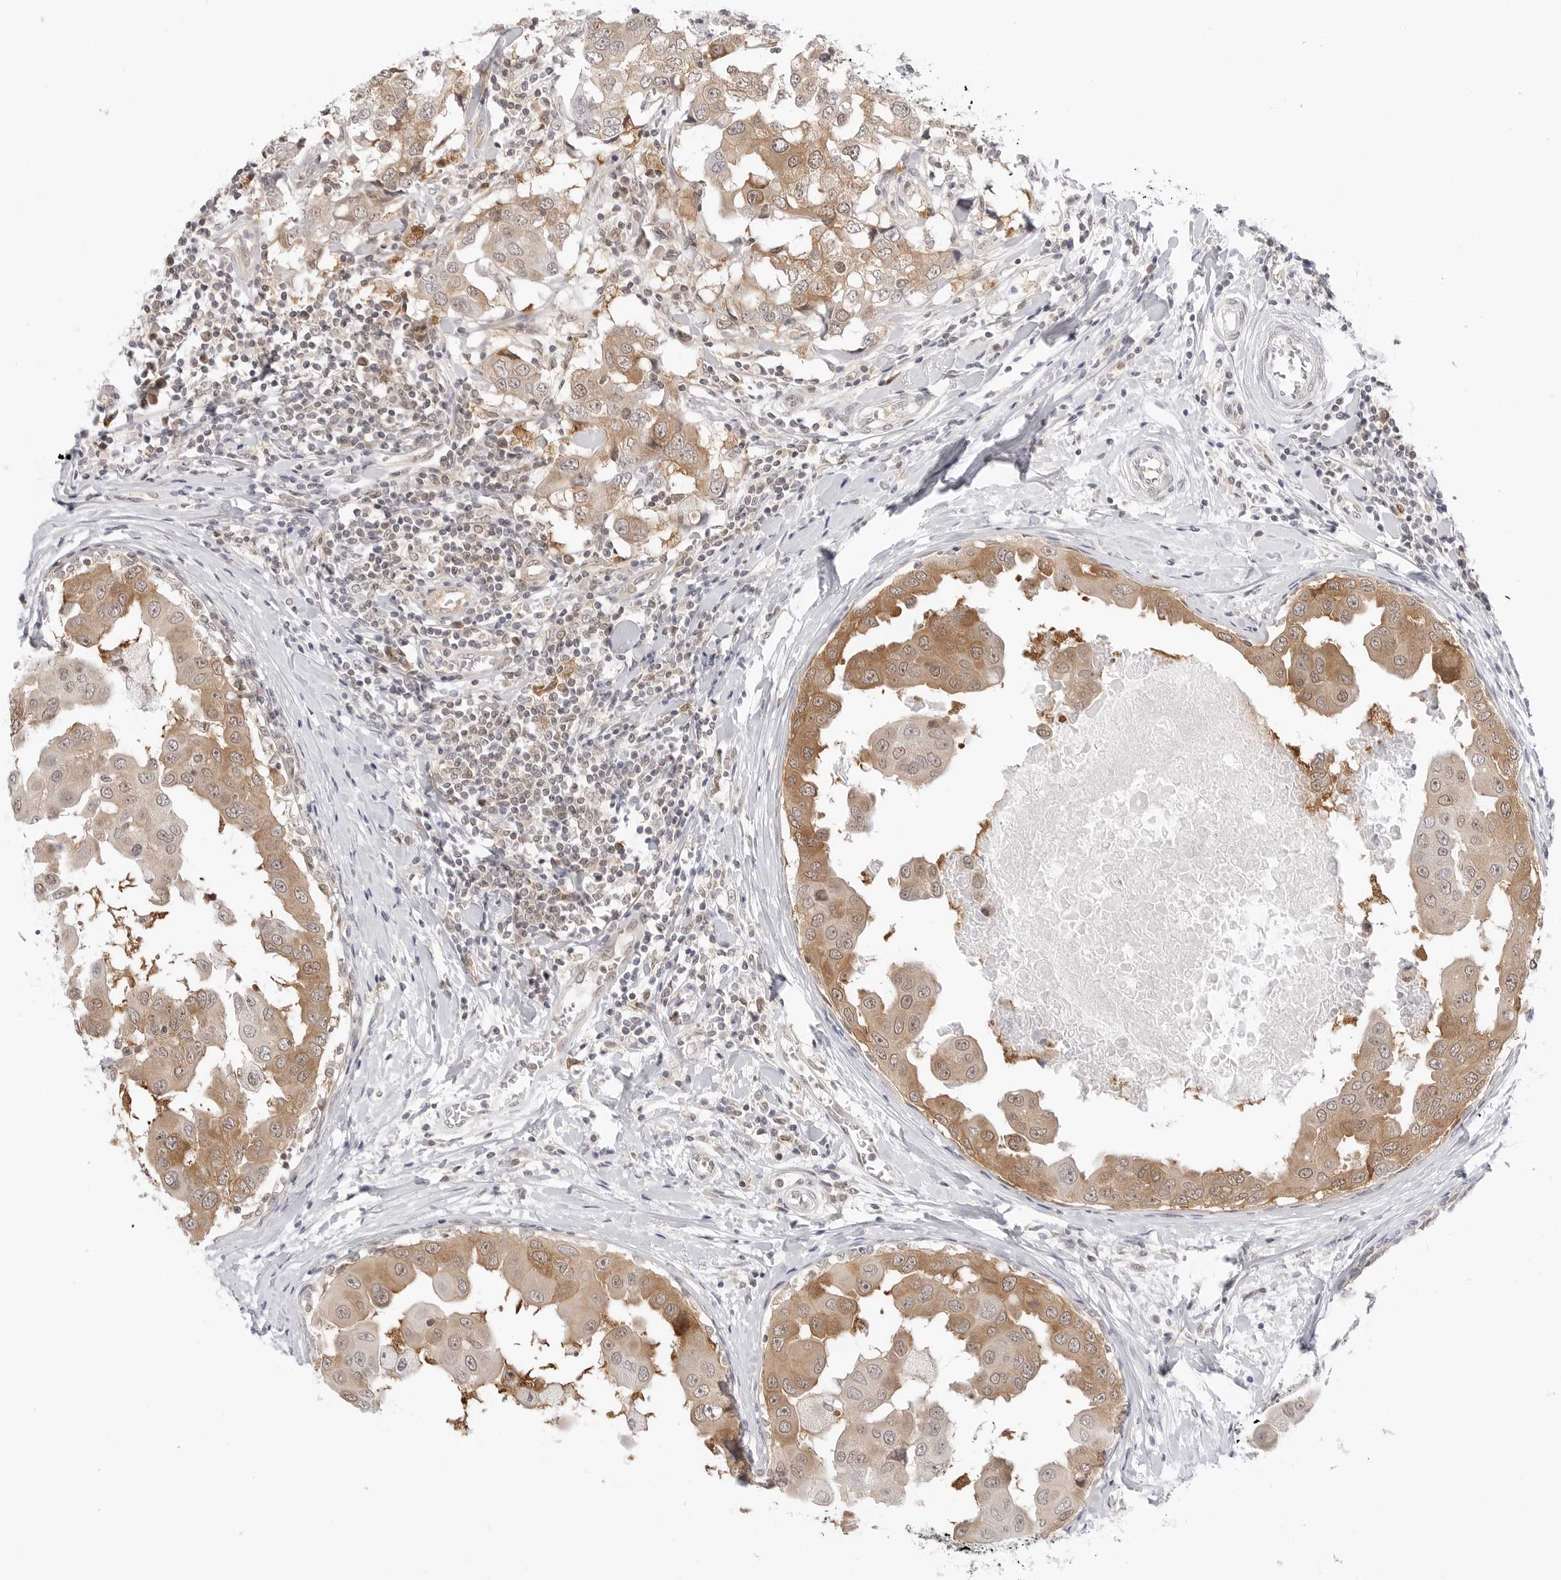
{"staining": {"intensity": "moderate", "quantity": ">75%", "location": "cytoplasmic/membranous"}, "tissue": "breast cancer", "cell_type": "Tumor cells", "image_type": "cancer", "snomed": [{"axis": "morphology", "description": "Duct carcinoma"}, {"axis": "topography", "description": "Breast"}], "caption": "Immunohistochemical staining of human breast invasive ductal carcinoma demonstrates medium levels of moderate cytoplasmic/membranous protein positivity in about >75% of tumor cells. (IHC, brightfield microscopy, high magnification).", "gene": "NUDC", "patient": {"sex": "female", "age": 27}}